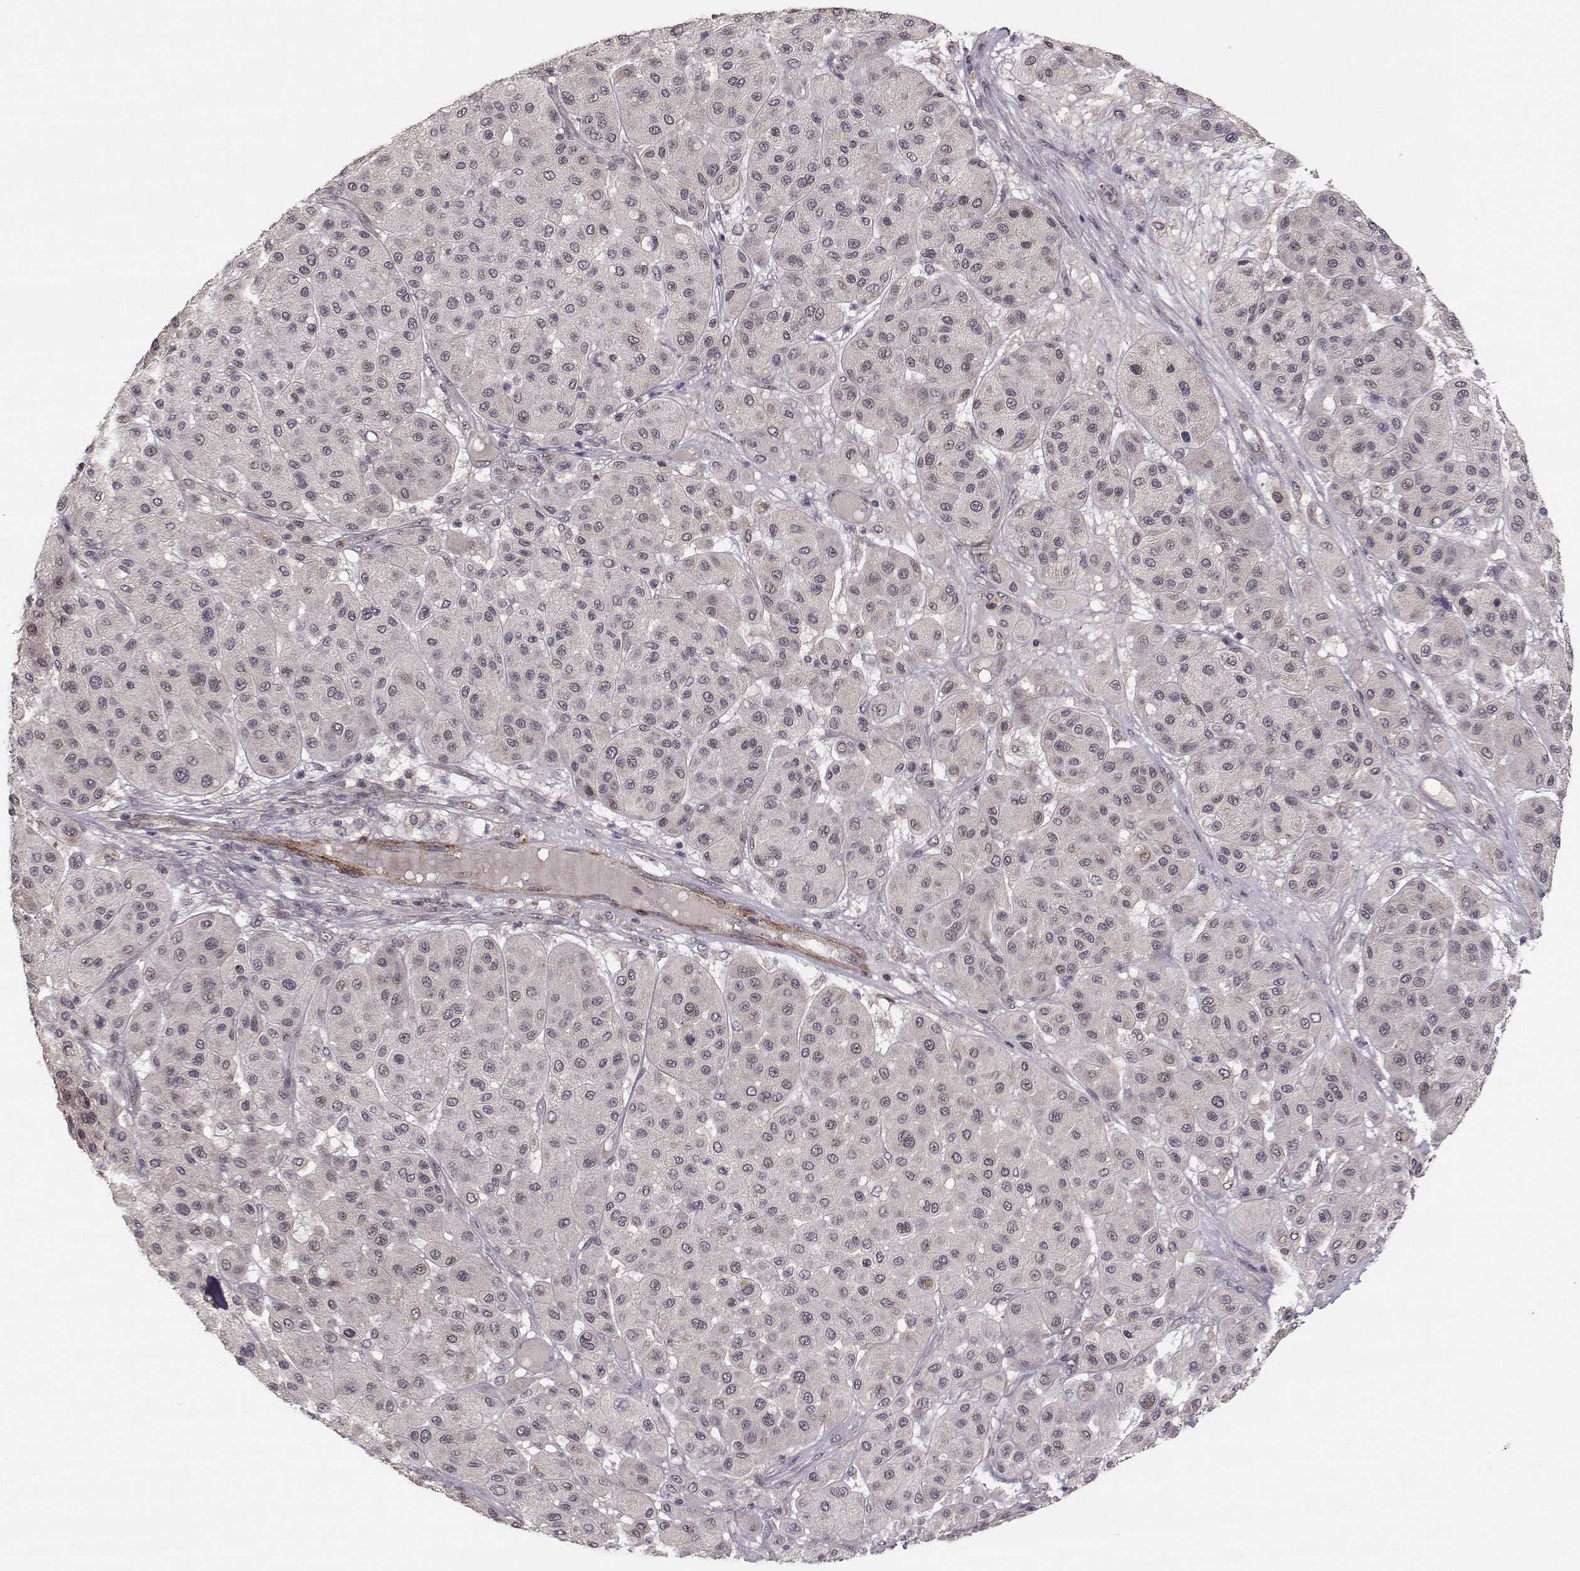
{"staining": {"intensity": "negative", "quantity": "none", "location": "none"}, "tissue": "melanoma", "cell_type": "Tumor cells", "image_type": "cancer", "snomed": [{"axis": "morphology", "description": "Malignant melanoma, Metastatic site"}, {"axis": "topography", "description": "Smooth muscle"}], "caption": "Melanoma stained for a protein using immunohistochemistry (IHC) reveals no expression tumor cells.", "gene": "PLEKHG3", "patient": {"sex": "male", "age": 41}}